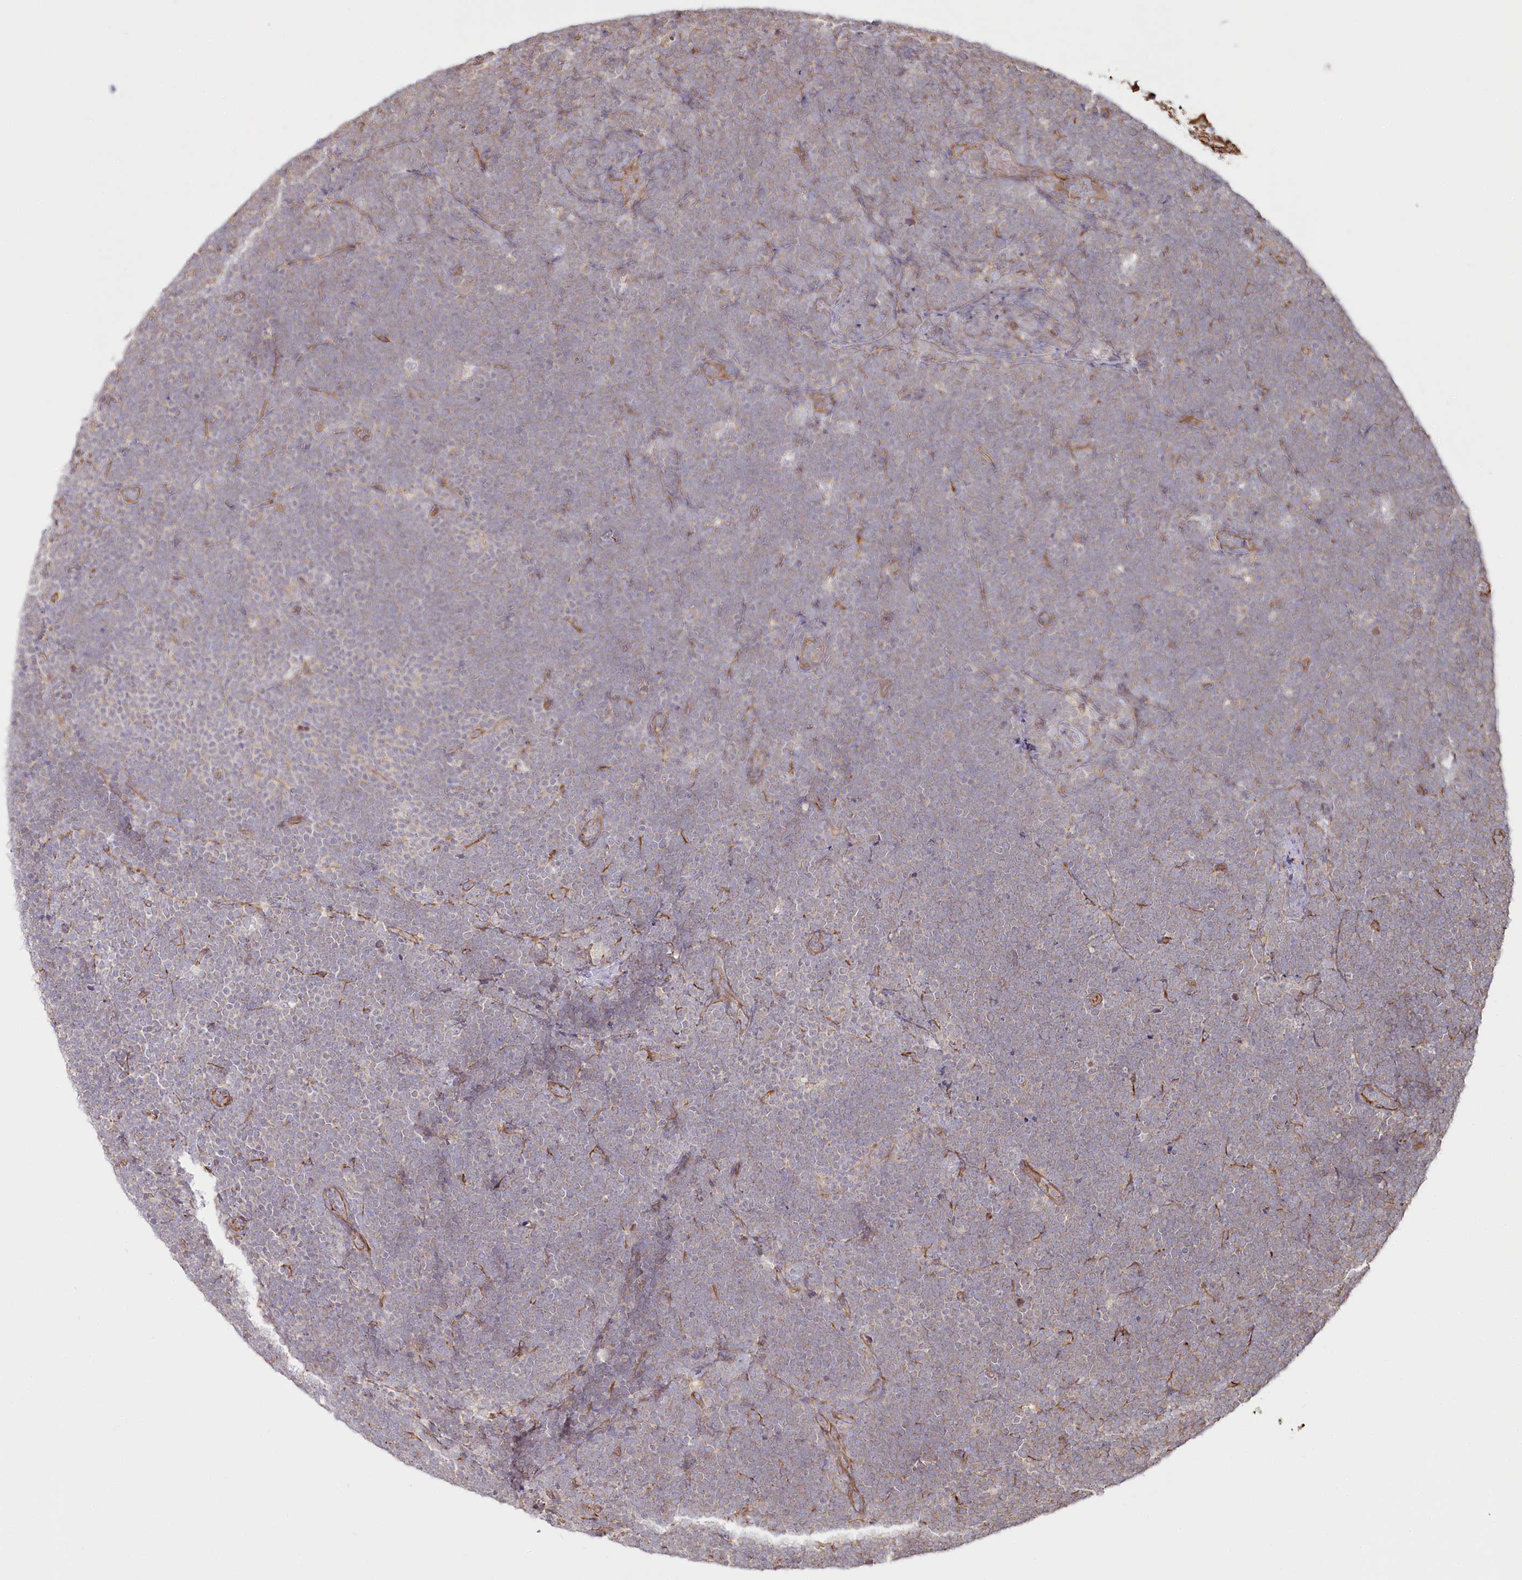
{"staining": {"intensity": "negative", "quantity": "none", "location": "none"}, "tissue": "lymphoma", "cell_type": "Tumor cells", "image_type": "cancer", "snomed": [{"axis": "morphology", "description": "Malignant lymphoma, non-Hodgkin's type, High grade"}, {"axis": "topography", "description": "Lymph node"}], "caption": "Immunohistochemical staining of high-grade malignant lymphoma, non-Hodgkin's type shows no significant expression in tumor cells.", "gene": "TTC1", "patient": {"sex": "male", "age": 13}}